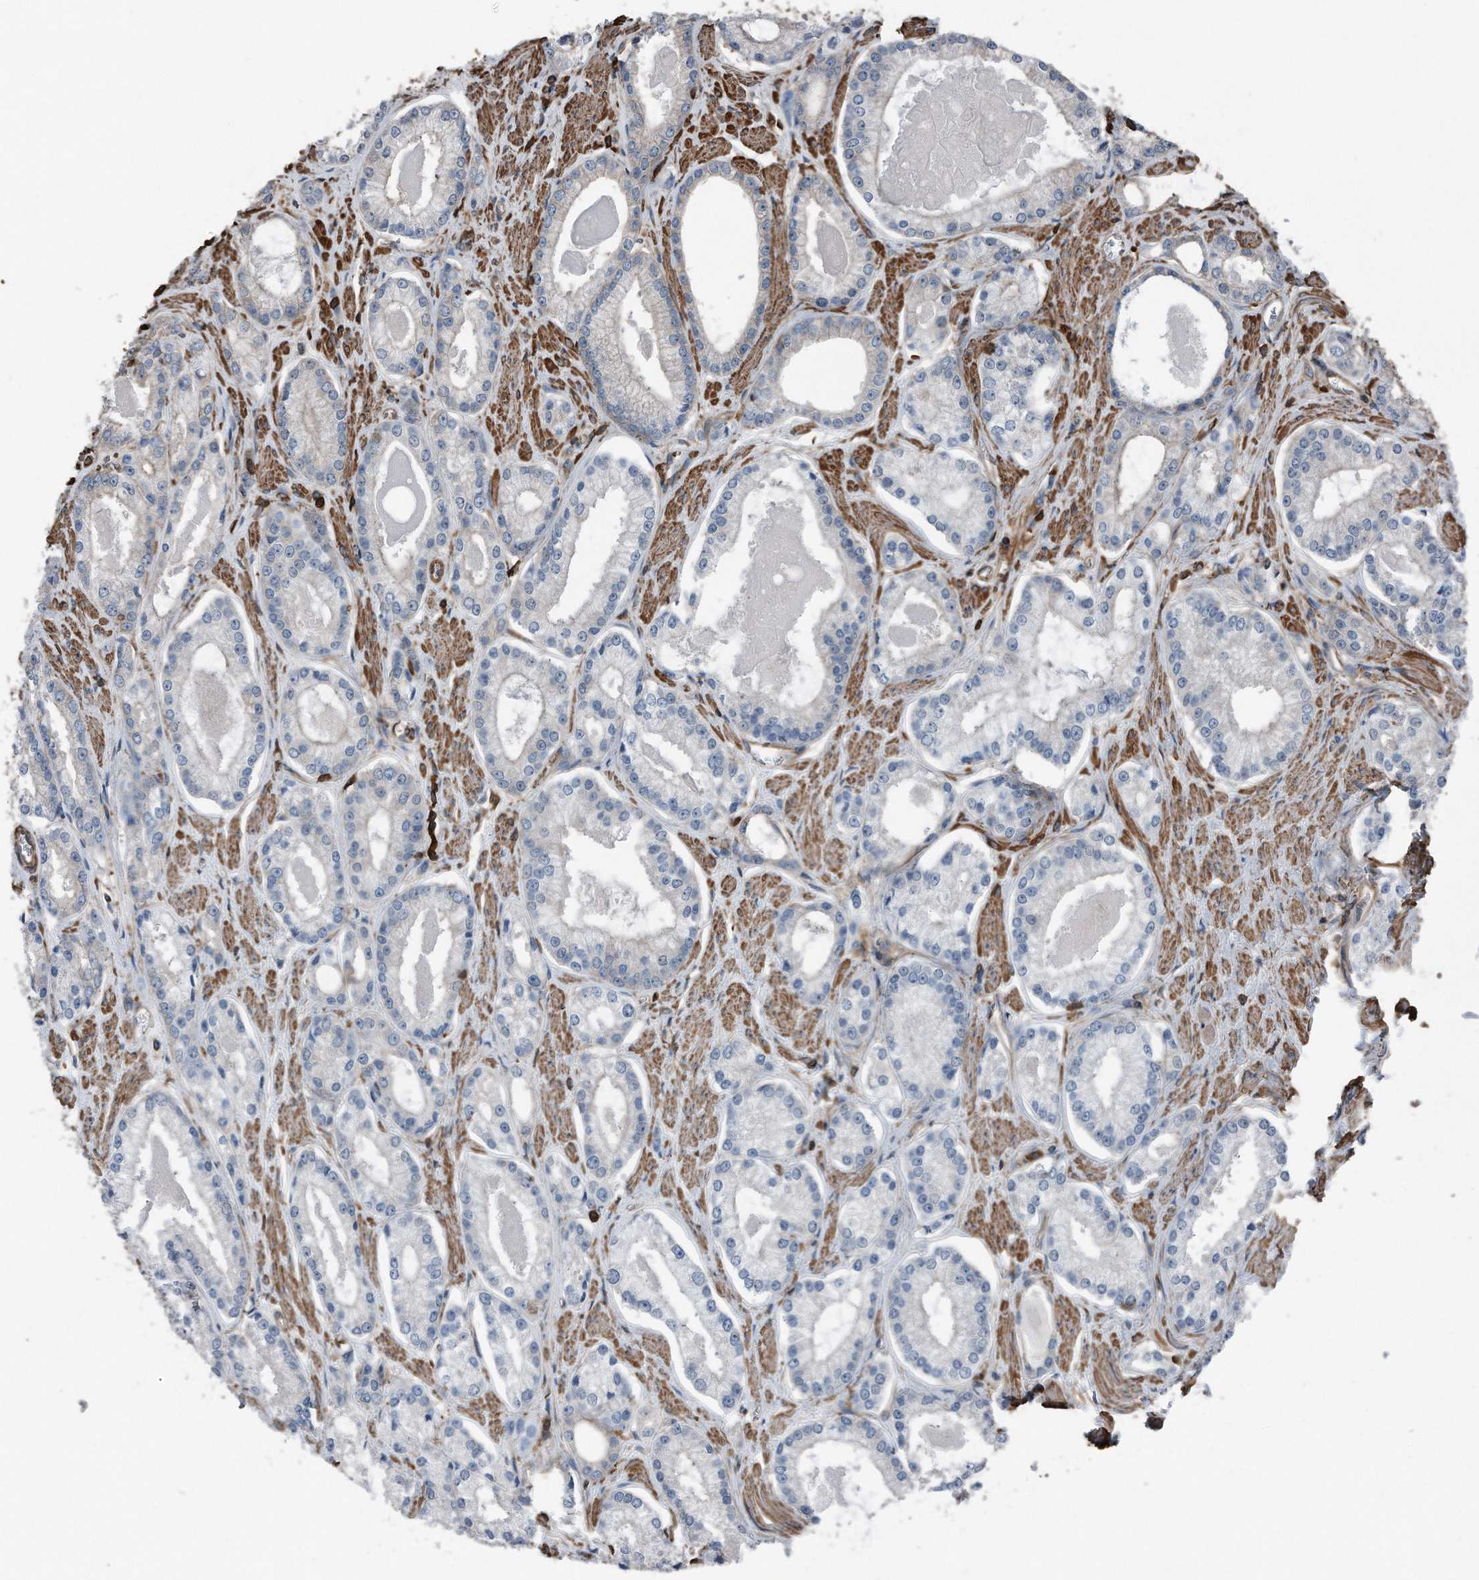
{"staining": {"intensity": "negative", "quantity": "none", "location": "none"}, "tissue": "prostate cancer", "cell_type": "Tumor cells", "image_type": "cancer", "snomed": [{"axis": "morphology", "description": "Adenocarcinoma, Low grade"}, {"axis": "topography", "description": "Prostate"}], "caption": "High power microscopy histopathology image of an immunohistochemistry (IHC) micrograph of low-grade adenocarcinoma (prostate), revealing no significant positivity in tumor cells.", "gene": "RSPO3", "patient": {"sex": "male", "age": 54}}